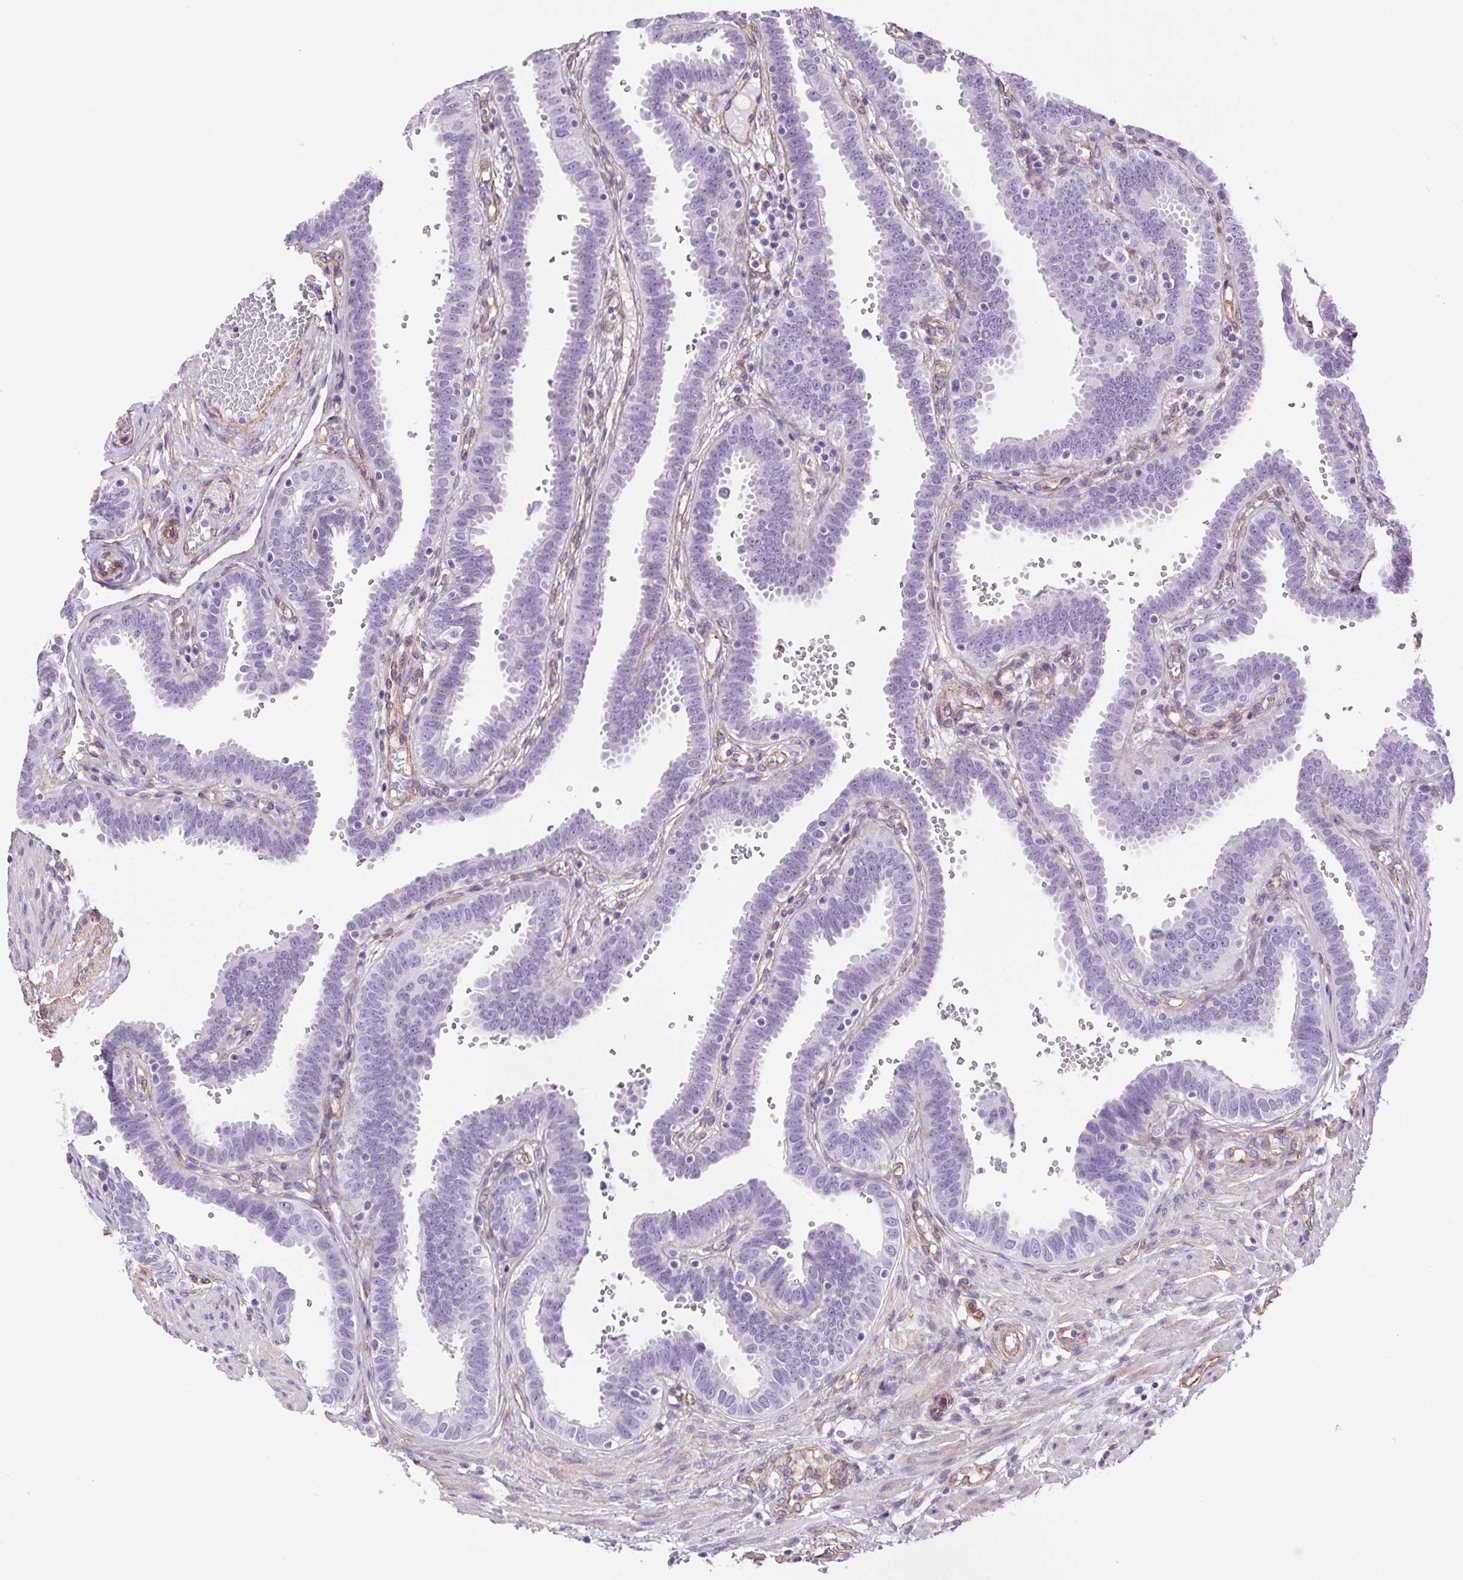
{"staining": {"intensity": "negative", "quantity": "none", "location": "none"}, "tissue": "fallopian tube", "cell_type": "Glandular cells", "image_type": "normal", "snomed": [{"axis": "morphology", "description": "Normal tissue, NOS"}, {"axis": "topography", "description": "Fallopian tube"}], "caption": "Photomicrograph shows no protein staining in glandular cells of unremarkable fallopian tube. (DAB (3,3'-diaminobenzidine) immunohistochemistry, high magnification).", "gene": "SHCBP1L", "patient": {"sex": "female", "age": 37}}